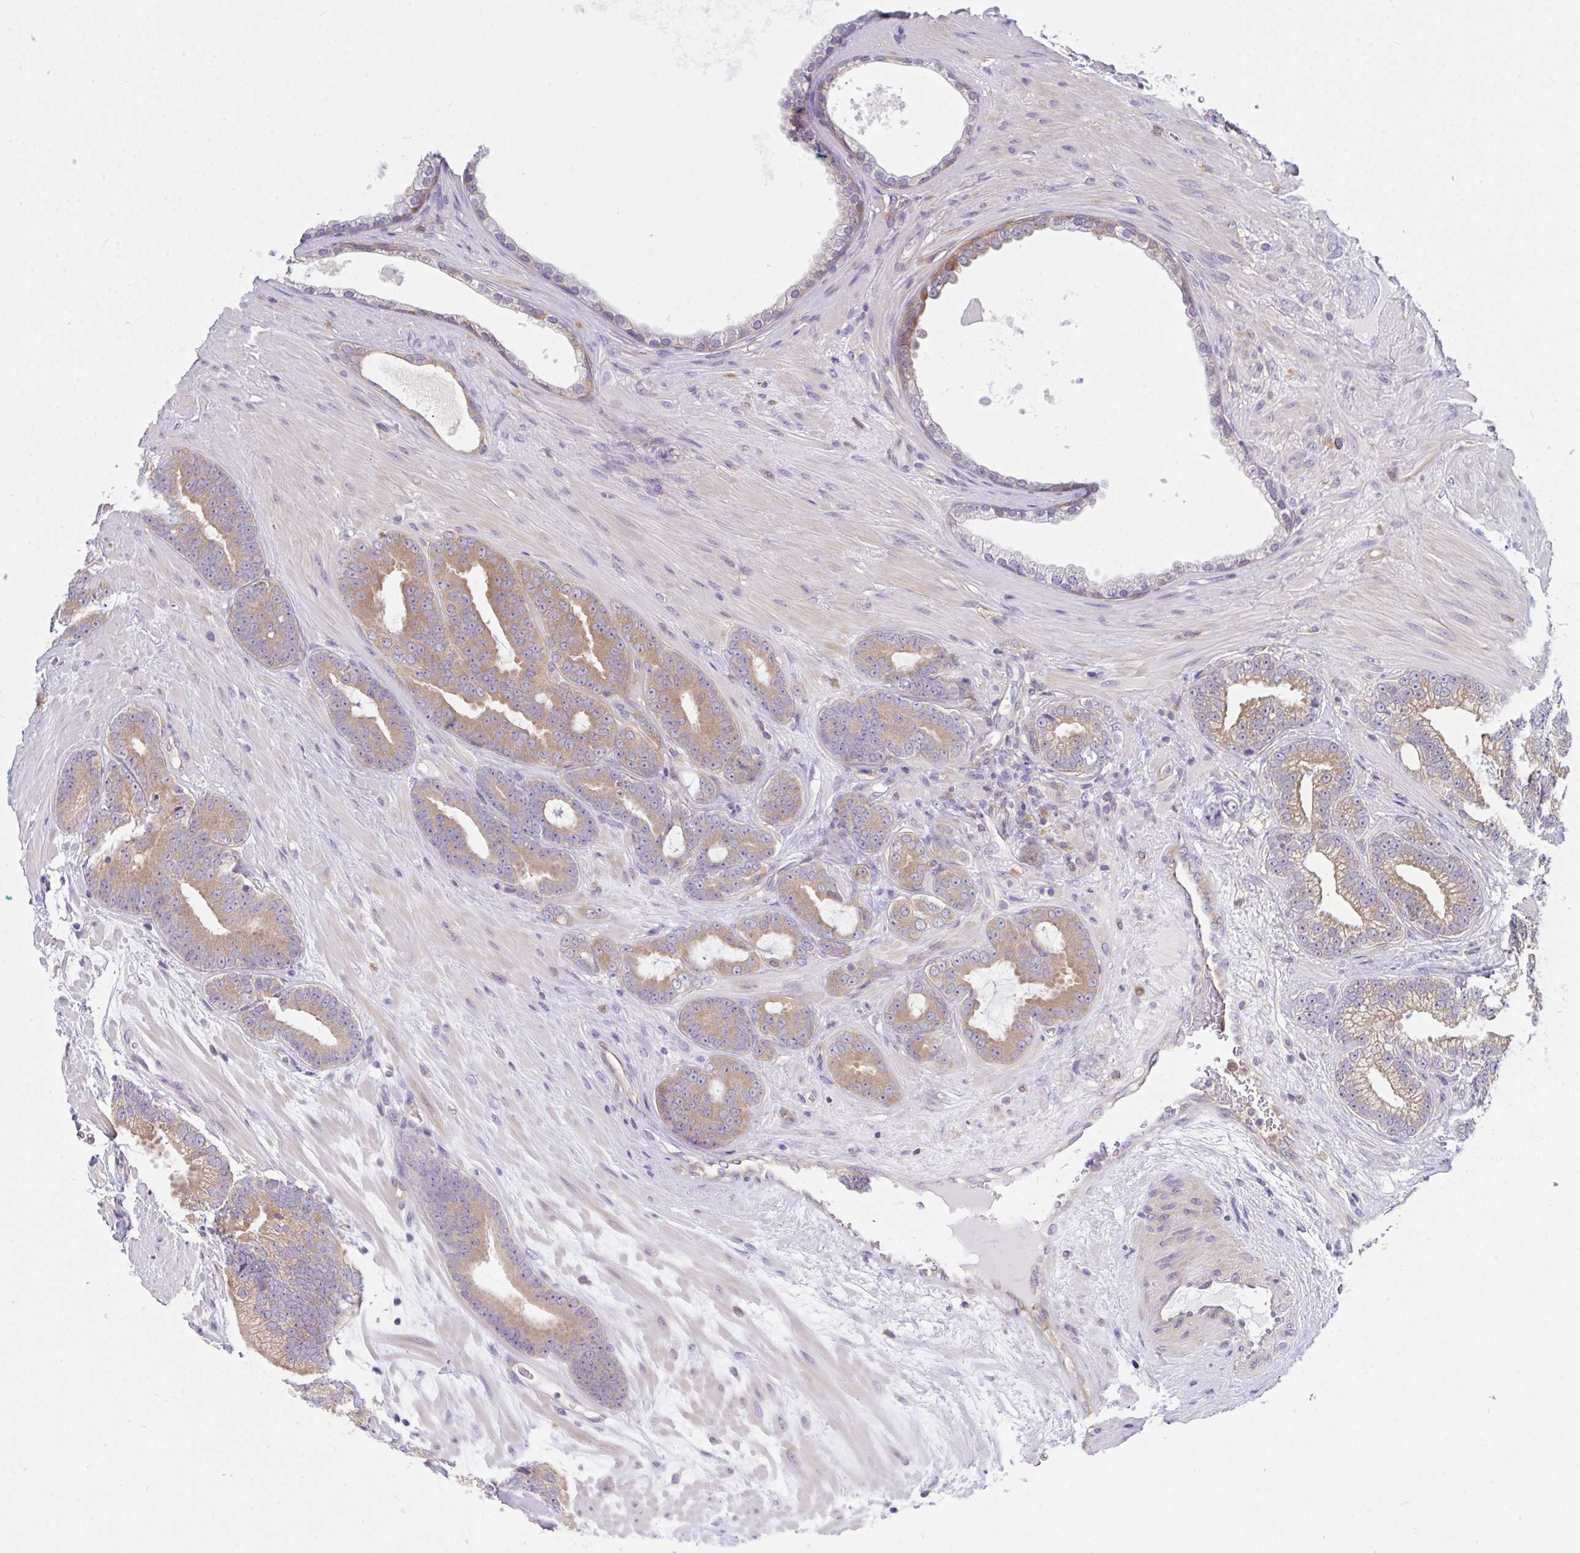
{"staining": {"intensity": "moderate", "quantity": ">75%", "location": "cytoplasmic/membranous"}, "tissue": "prostate cancer", "cell_type": "Tumor cells", "image_type": "cancer", "snomed": [{"axis": "morphology", "description": "Adenocarcinoma, Low grade"}, {"axis": "topography", "description": "Prostate"}], "caption": "Tumor cells exhibit medium levels of moderate cytoplasmic/membranous expression in about >75% of cells in human prostate cancer.", "gene": "SLC30A6", "patient": {"sex": "male", "age": 61}}